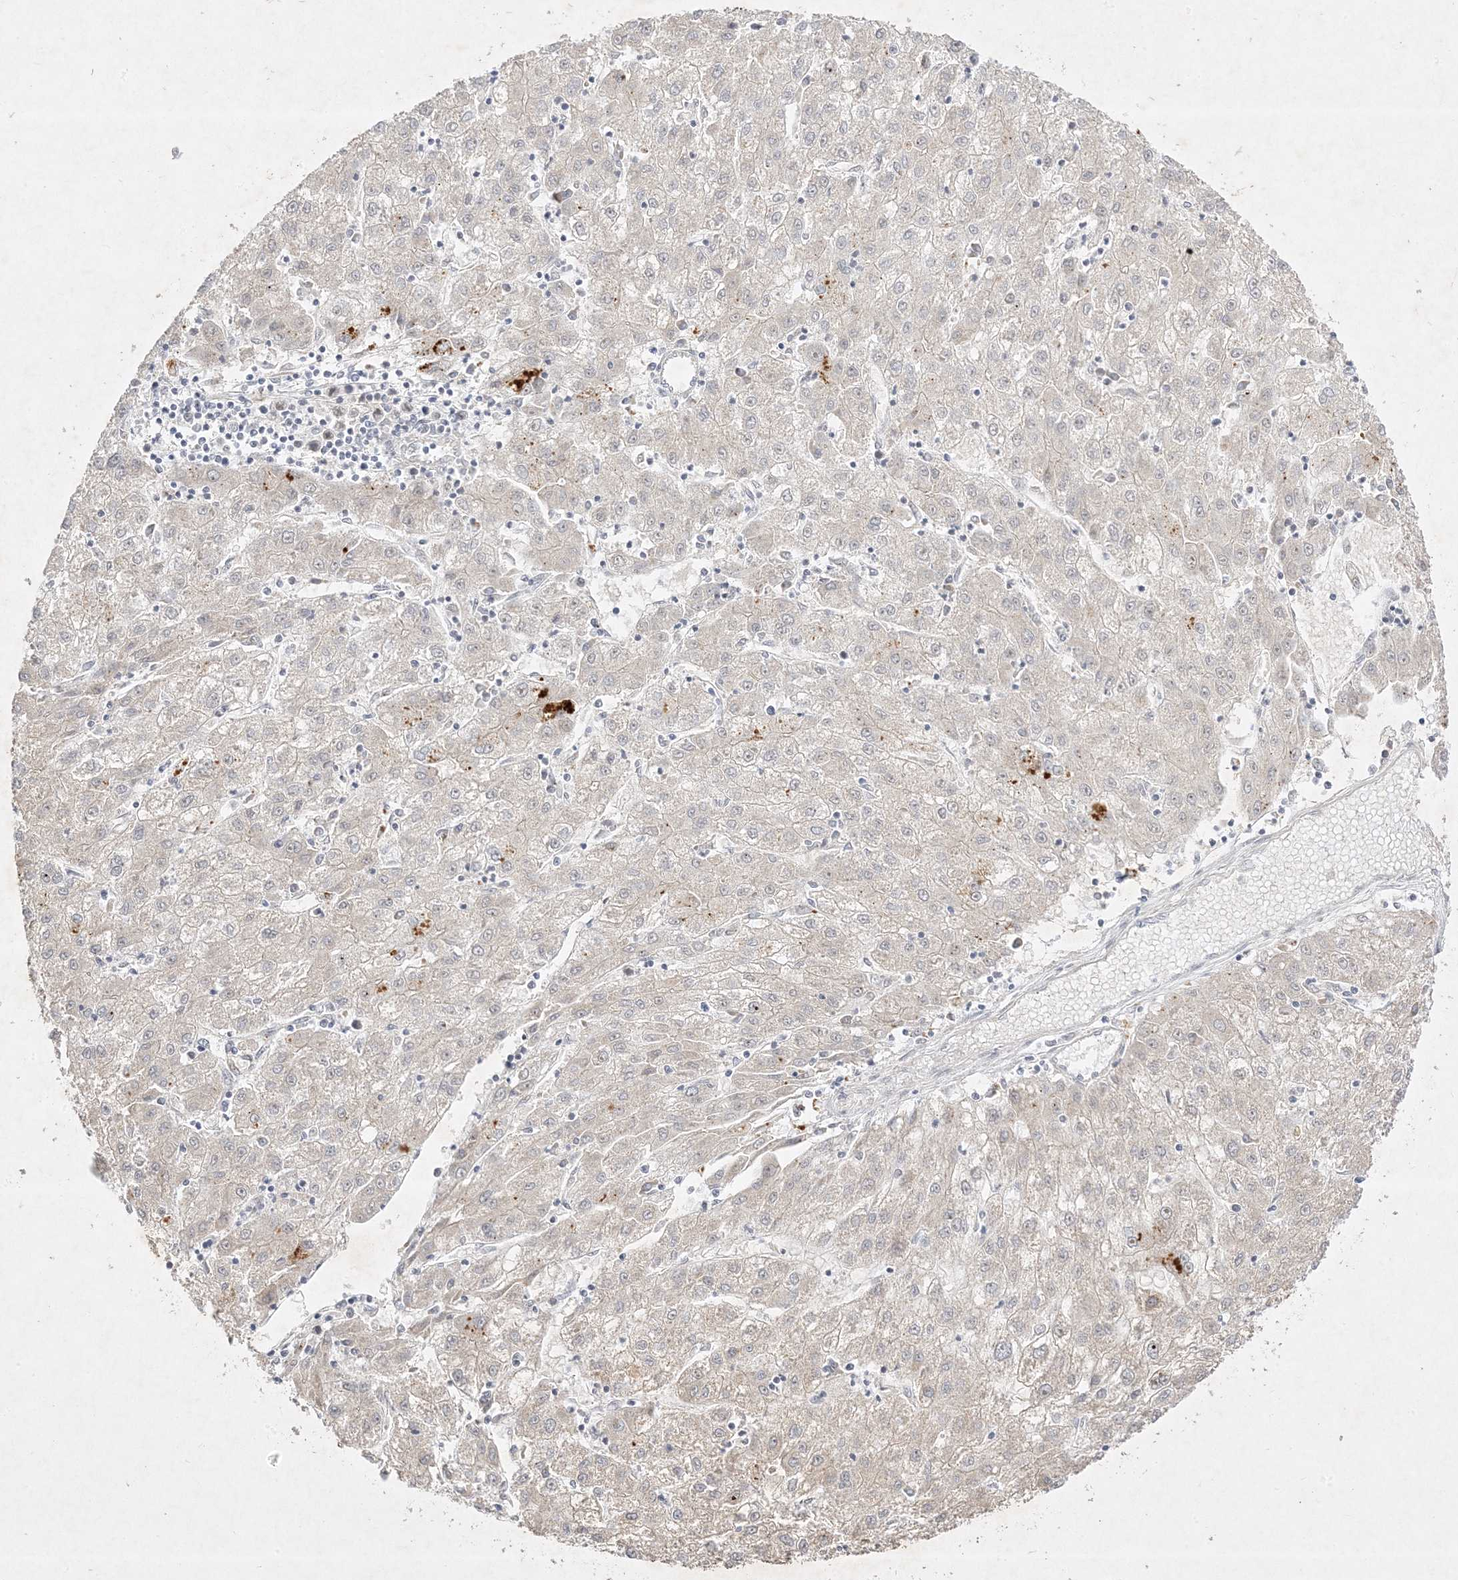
{"staining": {"intensity": "negative", "quantity": "none", "location": "none"}, "tissue": "liver cancer", "cell_type": "Tumor cells", "image_type": "cancer", "snomed": [{"axis": "morphology", "description": "Carcinoma, Hepatocellular, NOS"}, {"axis": "topography", "description": "Liver"}], "caption": "Human liver cancer stained for a protein using immunohistochemistry (IHC) displays no positivity in tumor cells.", "gene": "C2CD2", "patient": {"sex": "male", "age": 72}}